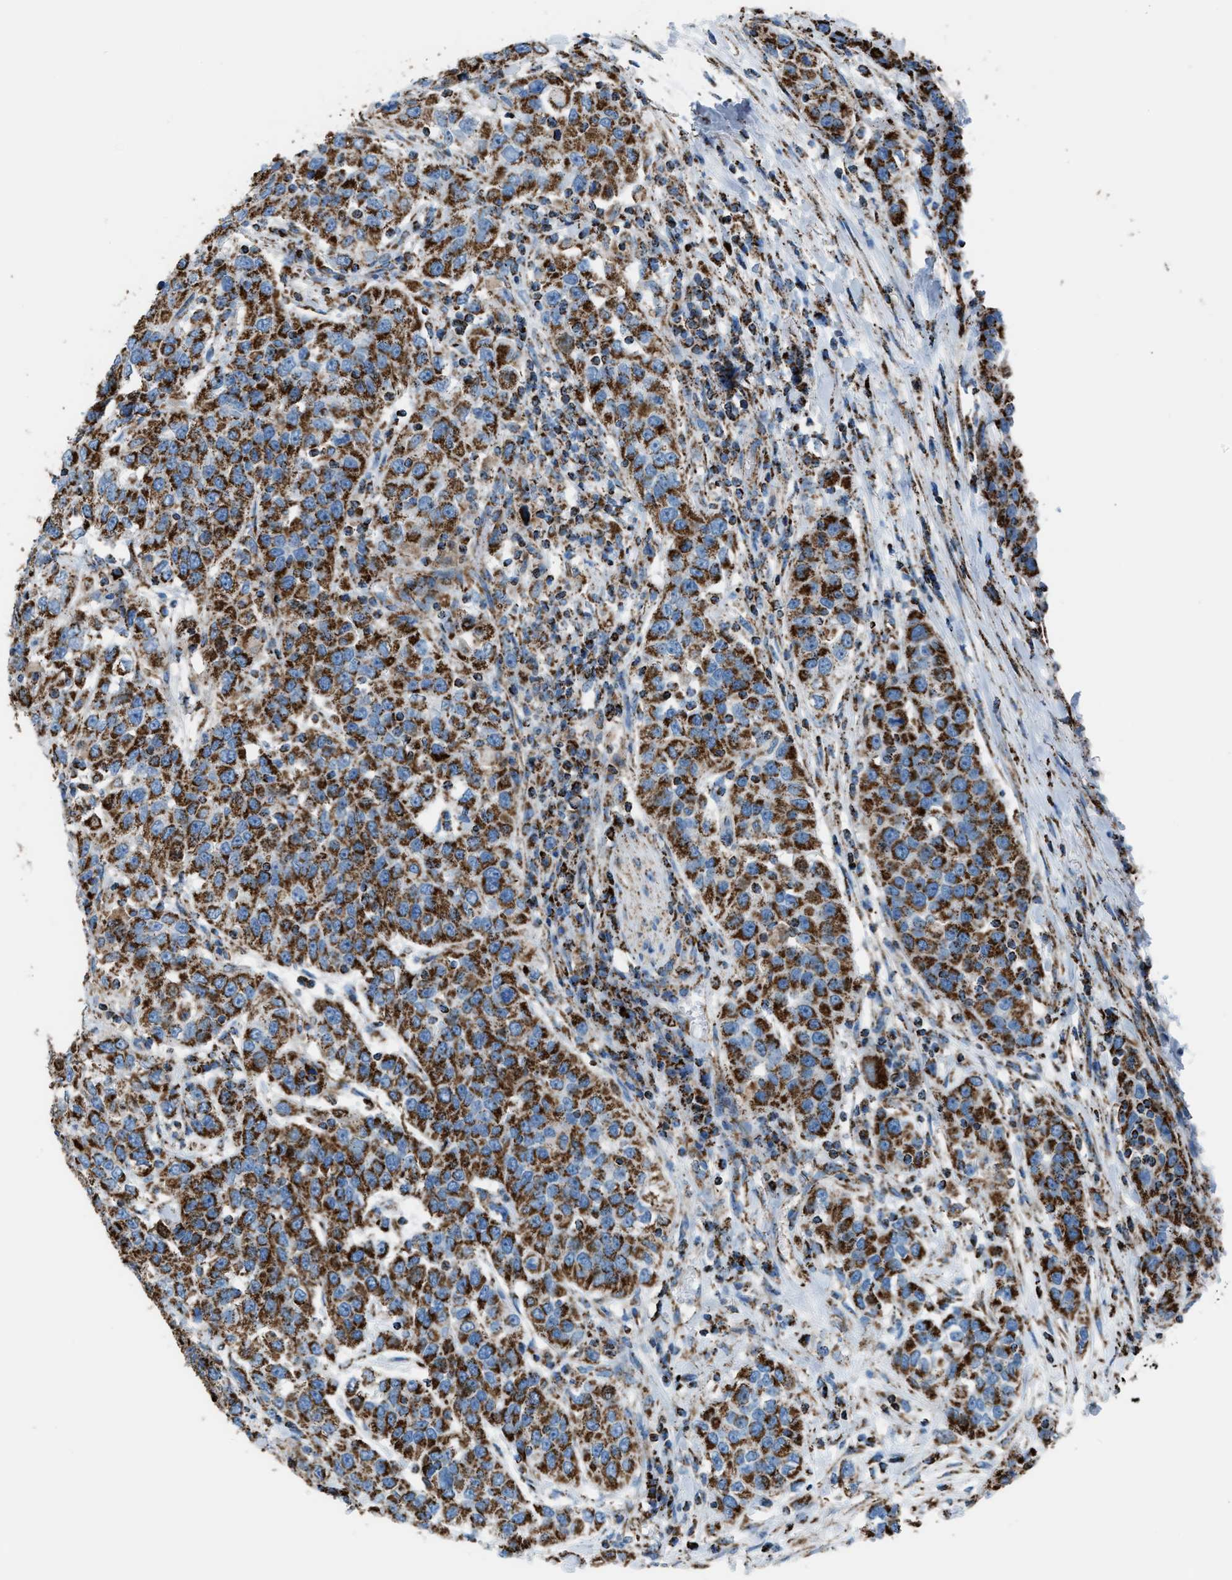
{"staining": {"intensity": "strong", "quantity": ">75%", "location": "cytoplasmic/membranous"}, "tissue": "urothelial cancer", "cell_type": "Tumor cells", "image_type": "cancer", "snomed": [{"axis": "morphology", "description": "Urothelial carcinoma, High grade"}, {"axis": "topography", "description": "Urinary bladder"}], "caption": "Immunohistochemical staining of urothelial cancer displays high levels of strong cytoplasmic/membranous staining in approximately >75% of tumor cells. (Stains: DAB (3,3'-diaminobenzidine) in brown, nuclei in blue, Microscopy: brightfield microscopy at high magnification).", "gene": "MDH2", "patient": {"sex": "female", "age": 80}}